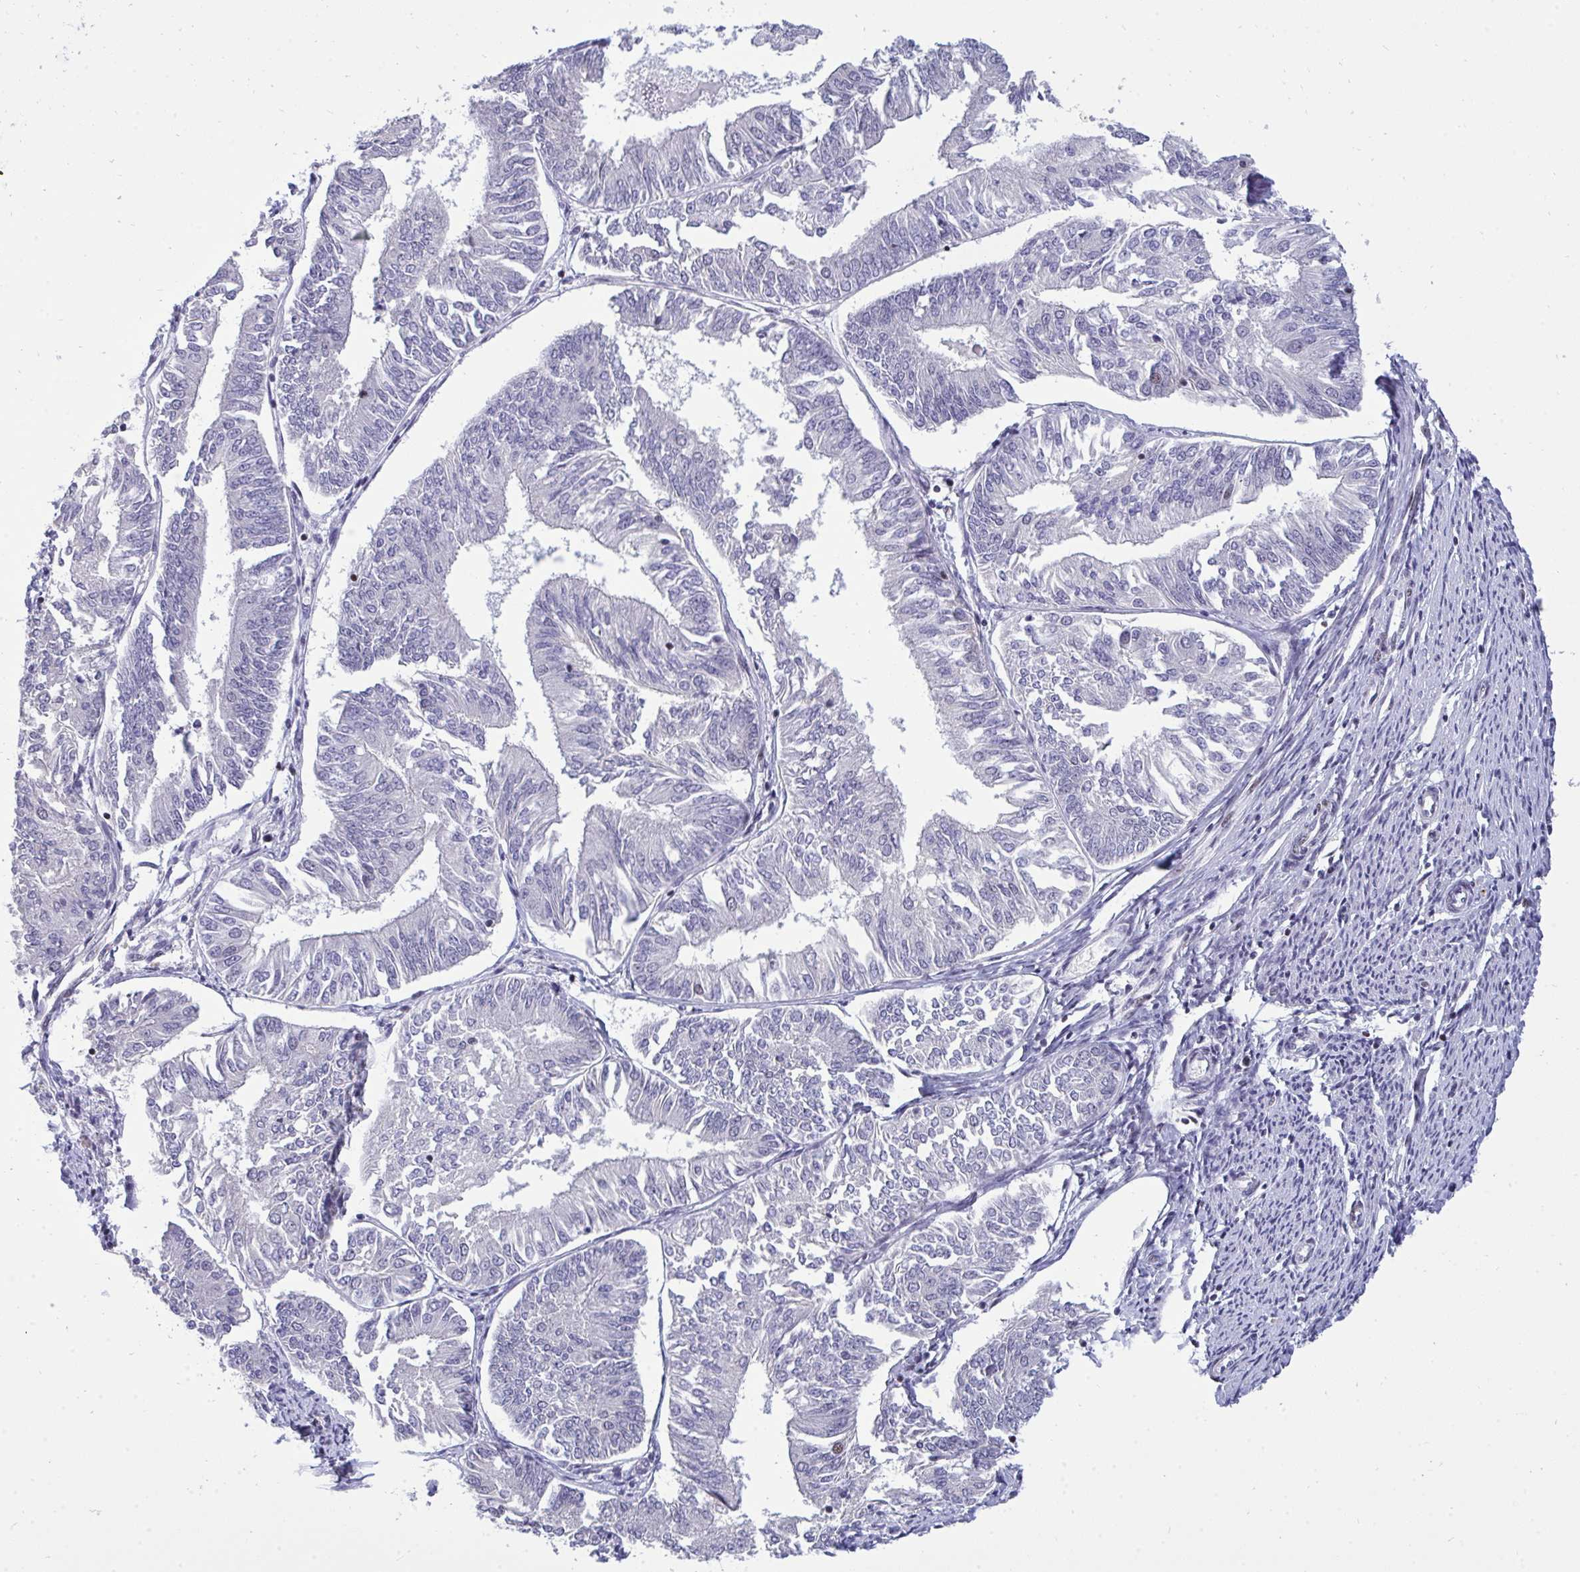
{"staining": {"intensity": "negative", "quantity": "none", "location": "none"}, "tissue": "endometrial cancer", "cell_type": "Tumor cells", "image_type": "cancer", "snomed": [{"axis": "morphology", "description": "Adenocarcinoma, NOS"}, {"axis": "topography", "description": "Endometrium"}], "caption": "Immunohistochemistry histopathology image of endometrial cancer (adenocarcinoma) stained for a protein (brown), which demonstrates no positivity in tumor cells.", "gene": "PLPPR3", "patient": {"sex": "female", "age": 58}}